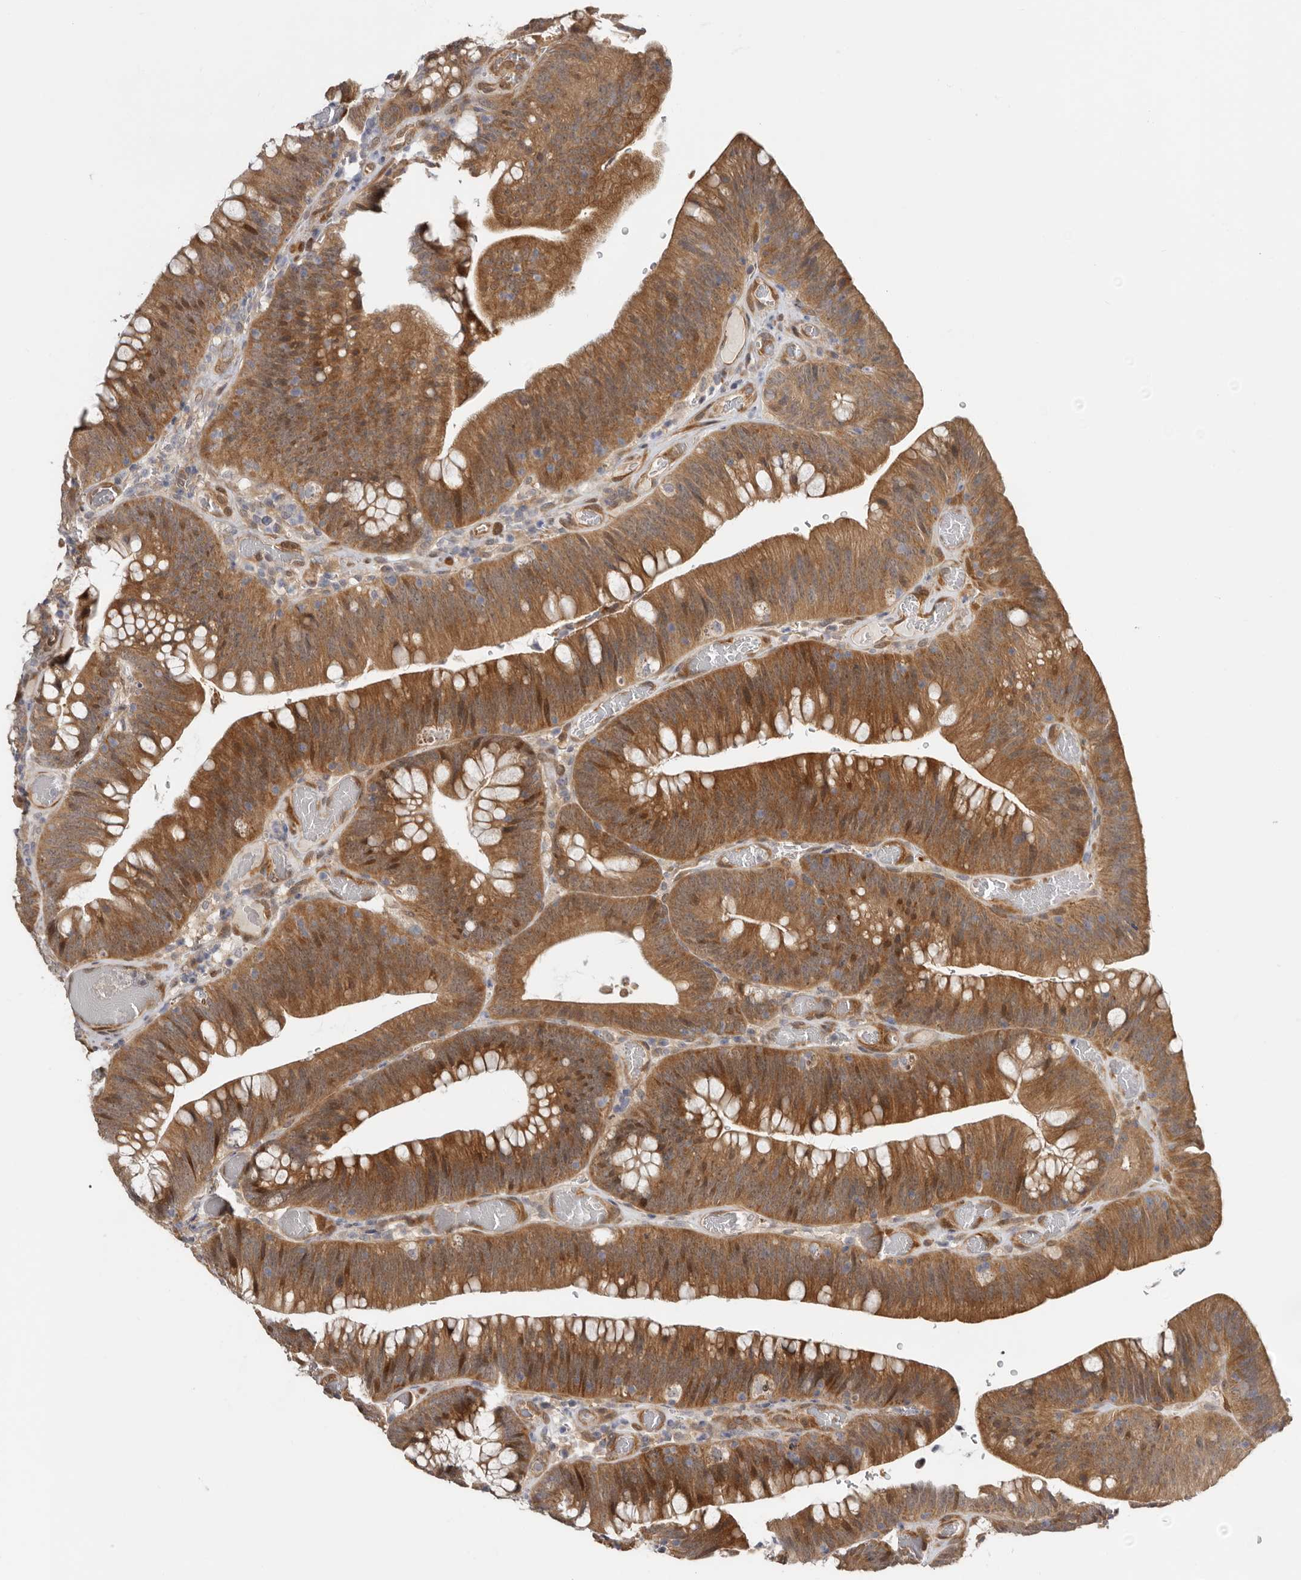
{"staining": {"intensity": "strong", "quantity": ">75%", "location": "cytoplasmic/membranous,nuclear"}, "tissue": "colorectal cancer", "cell_type": "Tumor cells", "image_type": "cancer", "snomed": [{"axis": "morphology", "description": "Normal tissue, NOS"}, {"axis": "topography", "description": "Colon"}], "caption": "Protein expression analysis of human colorectal cancer reveals strong cytoplasmic/membranous and nuclear expression in about >75% of tumor cells.", "gene": "SBDS", "patient": {"sex": "female", "age": 82}}